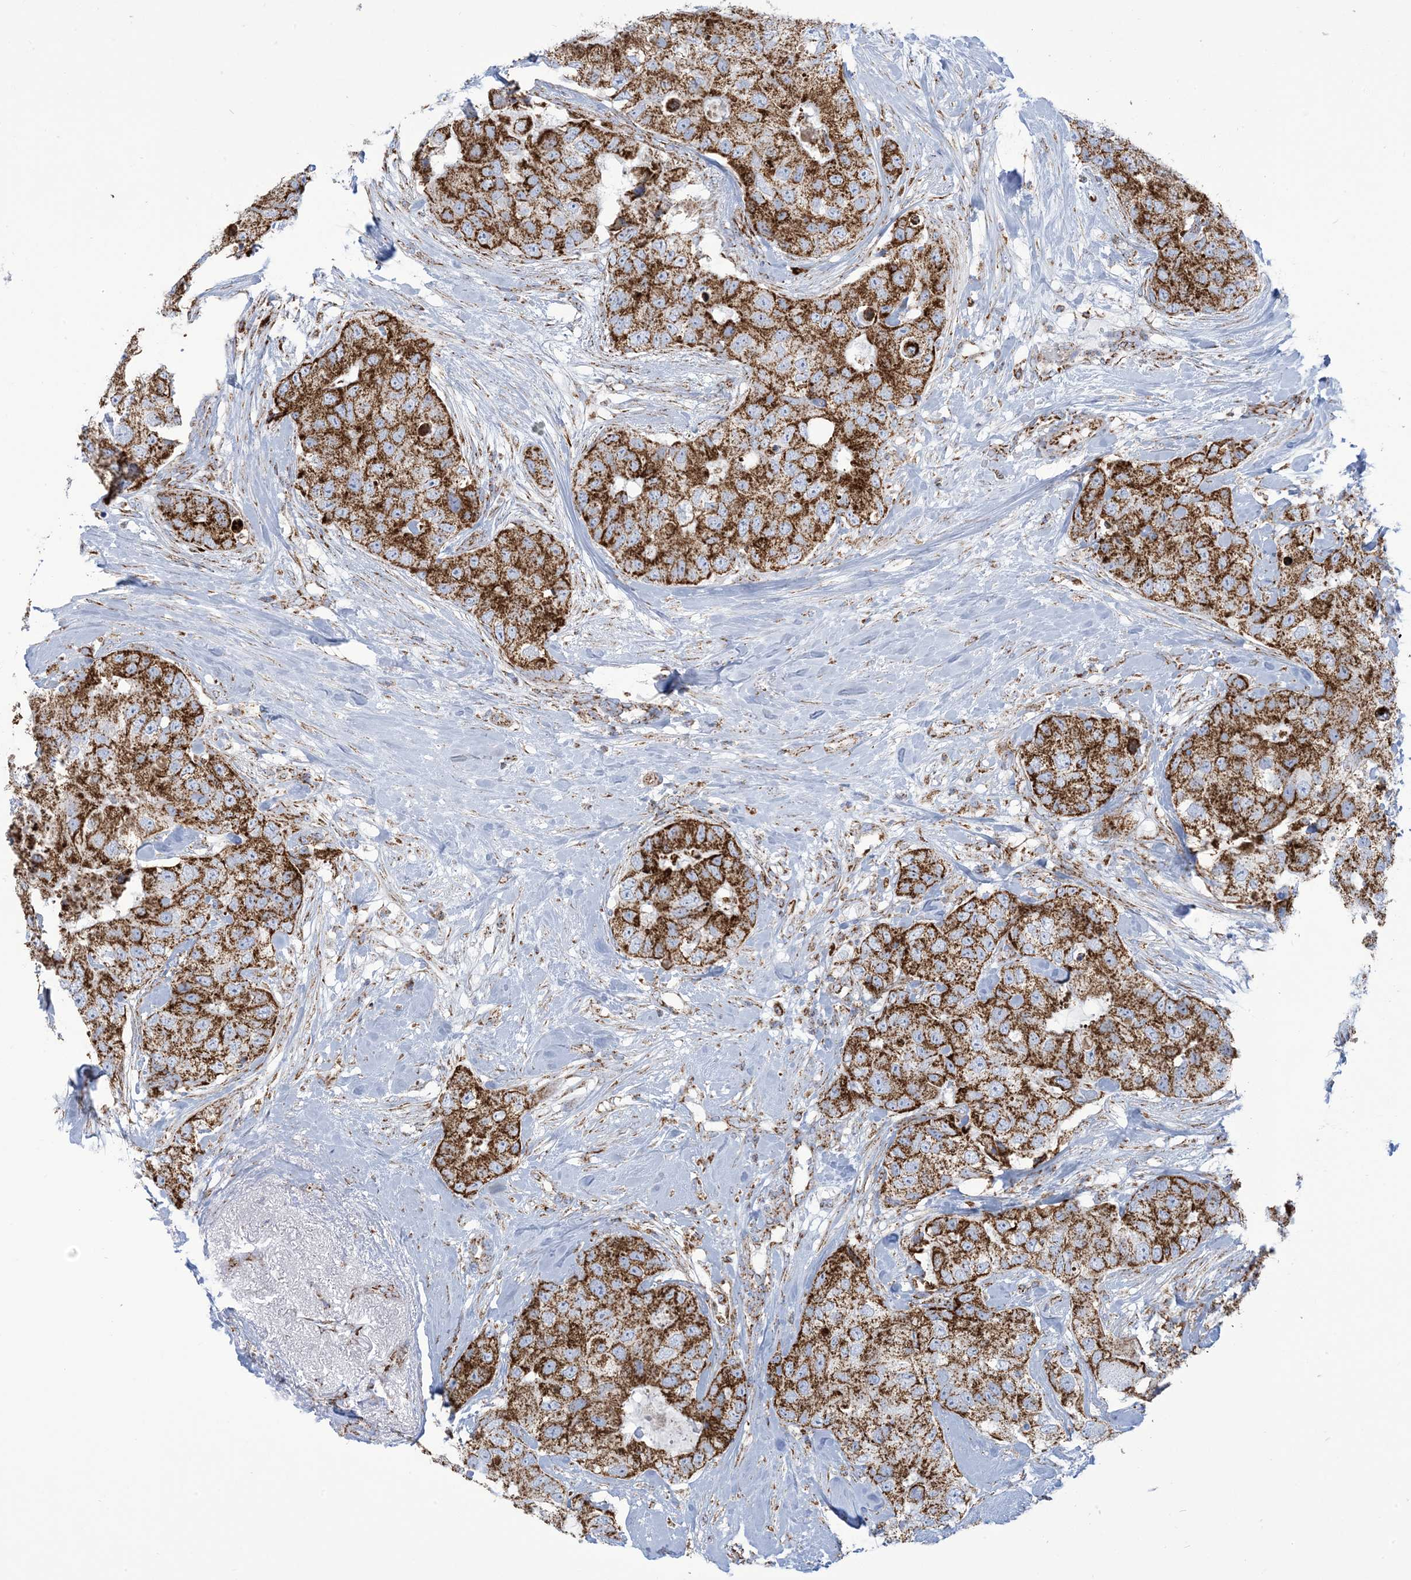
{"staining": {"intensity": "strong", "quantity": ">75%", "location": "cytoplasmic/membranous"}, "tissue": "breast cancer", "cell_type": "Tumor cells", "image_type": "cancer", "snomed": [{"axis": "morphology", "description": "Duct carcinoma"}, {"axis": "topography", "description": "Breast"}], "caption": "Human breast cancer (intraductal carcinoma) stained with a protein marker shows strong staining in tumor cells.", "gene": "SAMM50", "patient": {"sex": "female", "age": 62}}